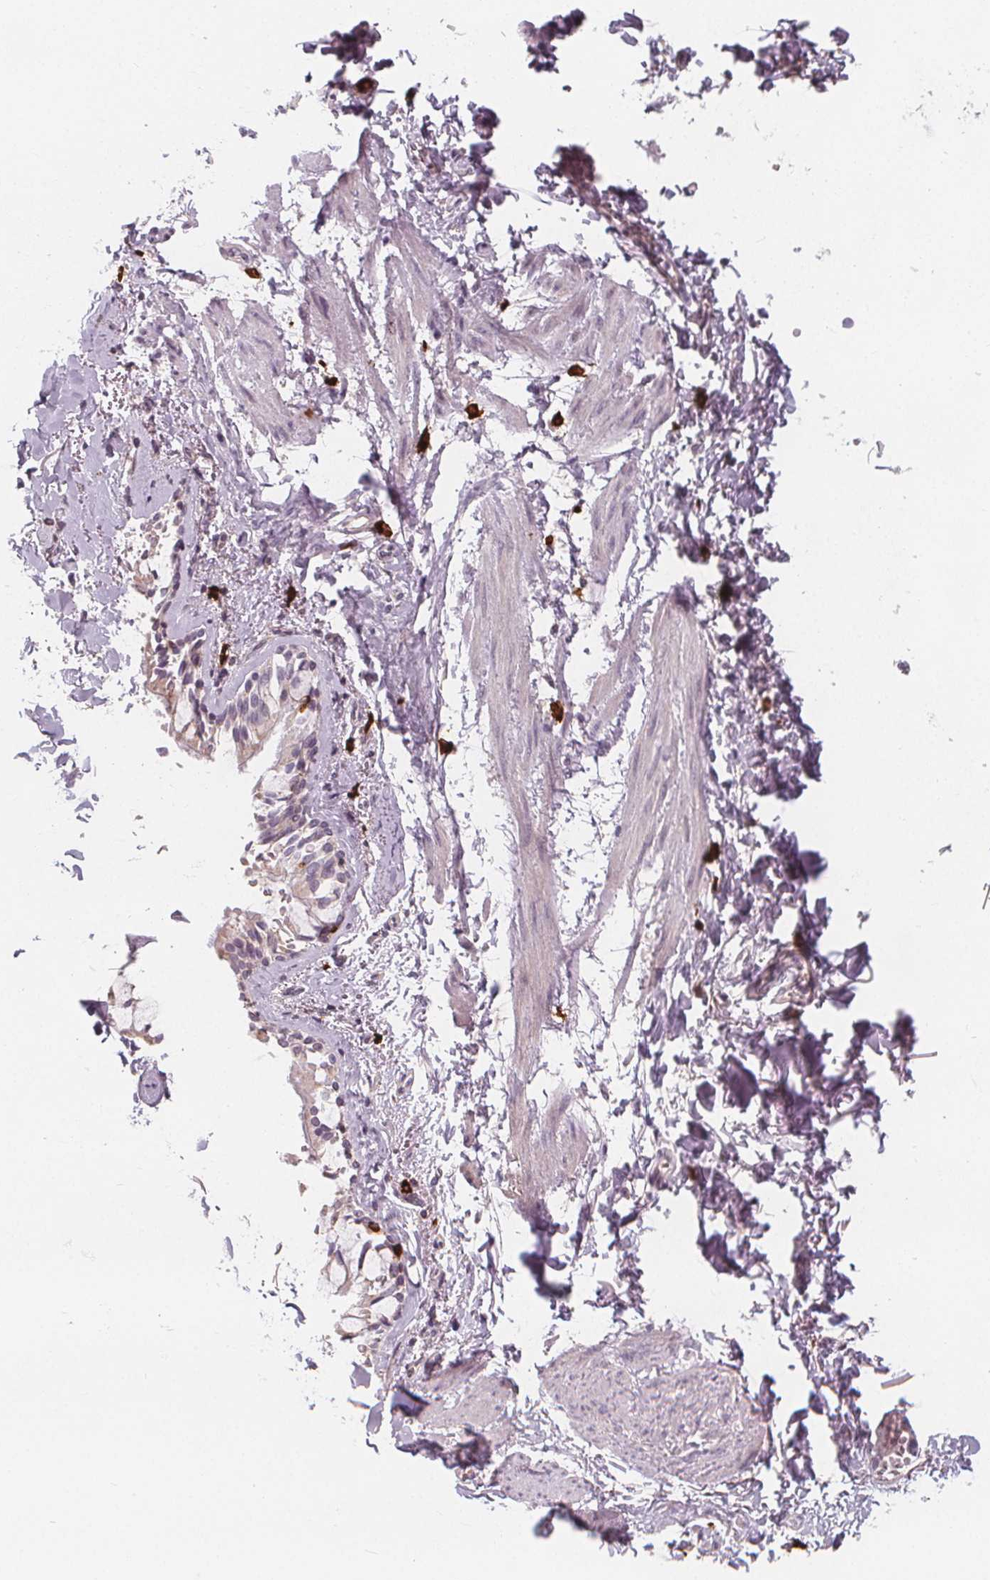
{"staining": {"intensity": "negative", "quantity": "none", "location": "none"}, "tissue": "soft tissue", "cell_type": "Chondrocytes", "image_type": "normal", "snomed": [{"axis": "morphology", "description": "Normal tissue, NOS"}, {"axis": "topography", "description": "Cartilage tissue"}, {"axis": "topography", "description": "Bronchus"}, {"axis": "topography", "description": "Peripheral nerve tissue"}], "caption": "IHC of normal soft tissue demonstrates no positivity in chondrocytes. The staining is performed using DAB (3,3'-diaminobenzidine) brown chromogen with nuclei counter-stained in using hematoxylin.", "gene": "TIPIN", "patient": {"sex": "male", "age": 67}}